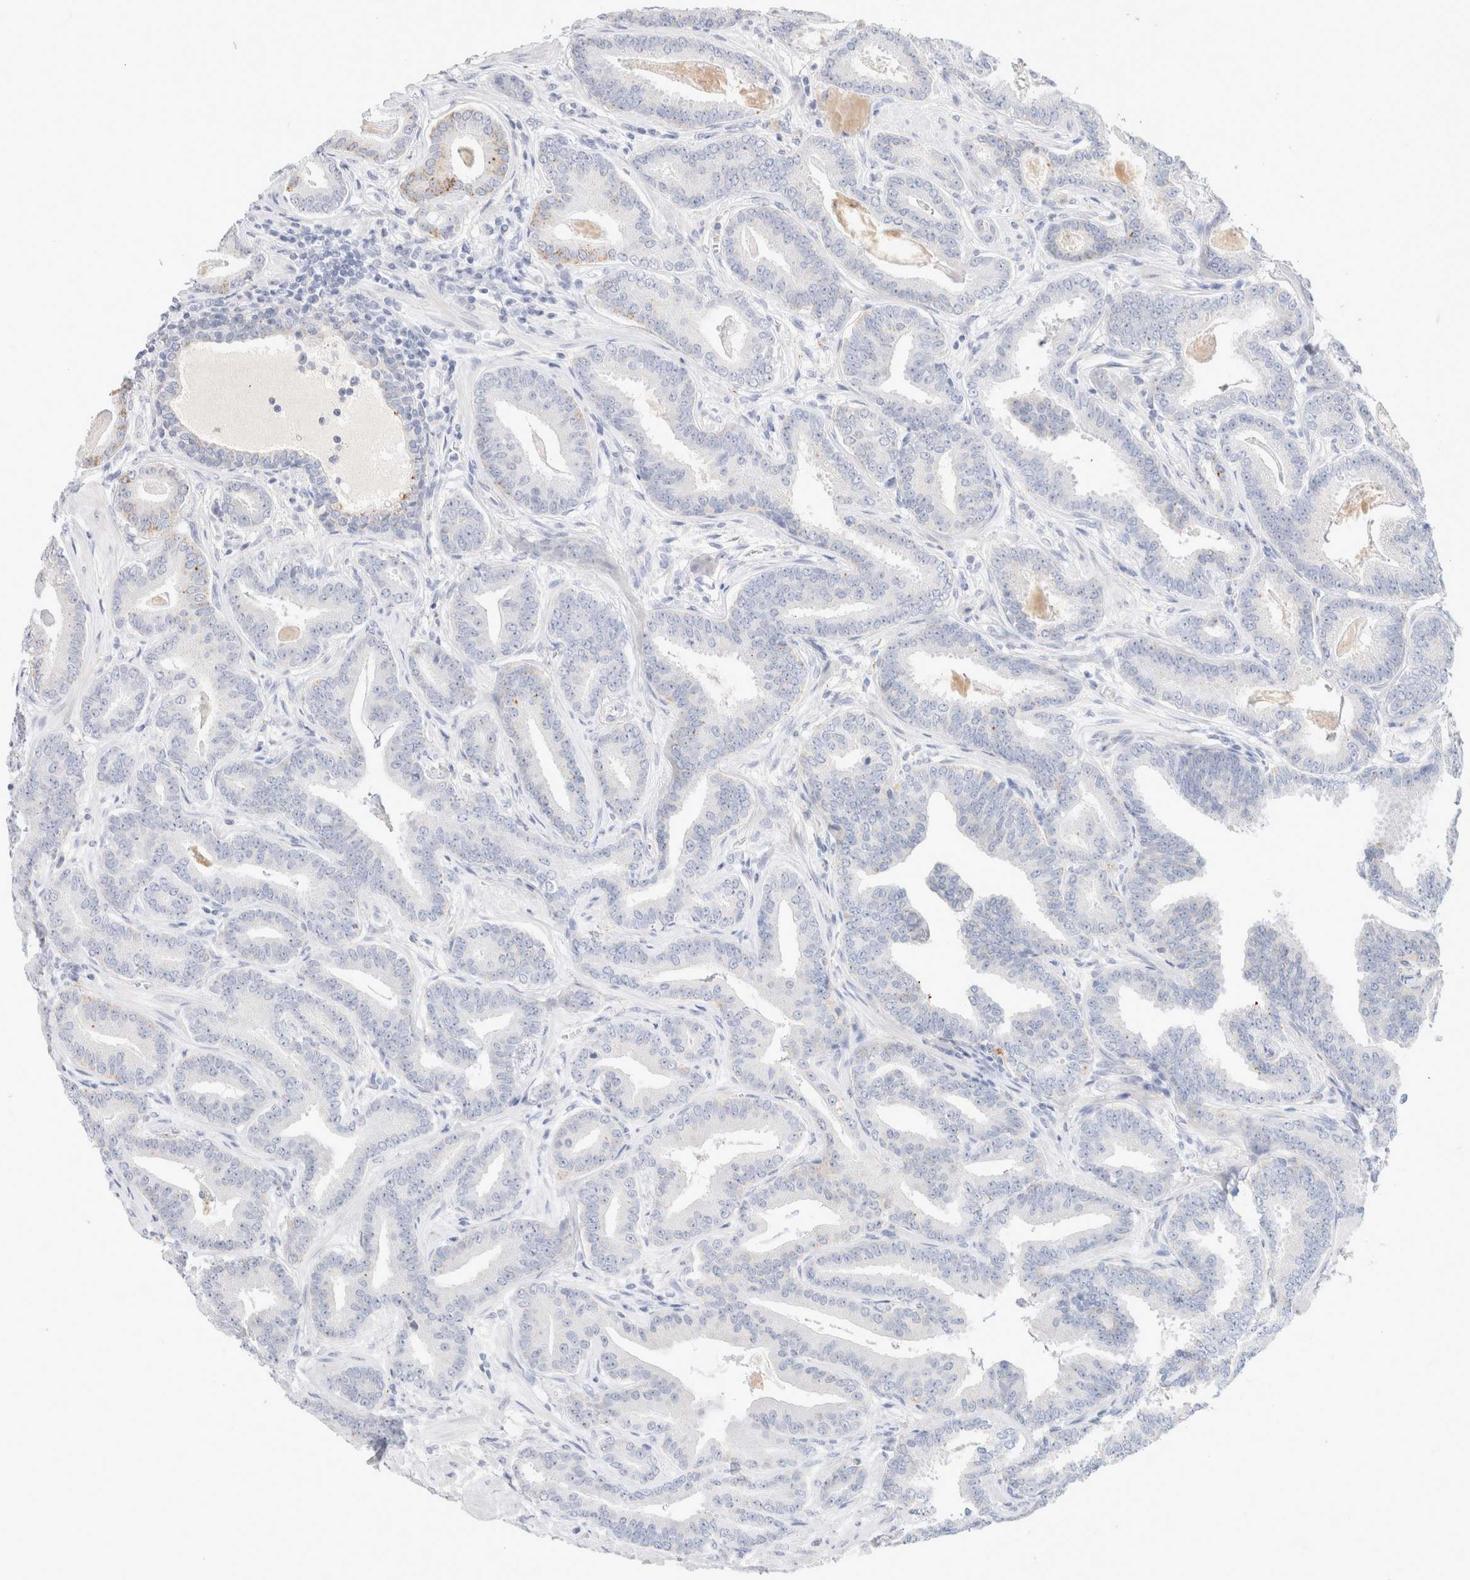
{"staining": {"intensity": "negative", "quantity": "none", "location": "none"}, "tissue": "prostate cancer", "cell_type": "Tumor cells", "image_type": "cancer", "snomed": [{"axis": "morphology", "description": "Adenocarcinoma, Low grade"}, {"axis": "topography", "description": "Prostate"}], "caption": "An image of prostate low-grade adenocarcinoma stained for a protein shows no brown staining in tumor cells. (DAB (3,3'-diaminobenzidine) immunohistochemistry (IHC) with hematoxylin counter stain).", "gene": "CPQ", "patient": {"sex": "male", "age": 62}}